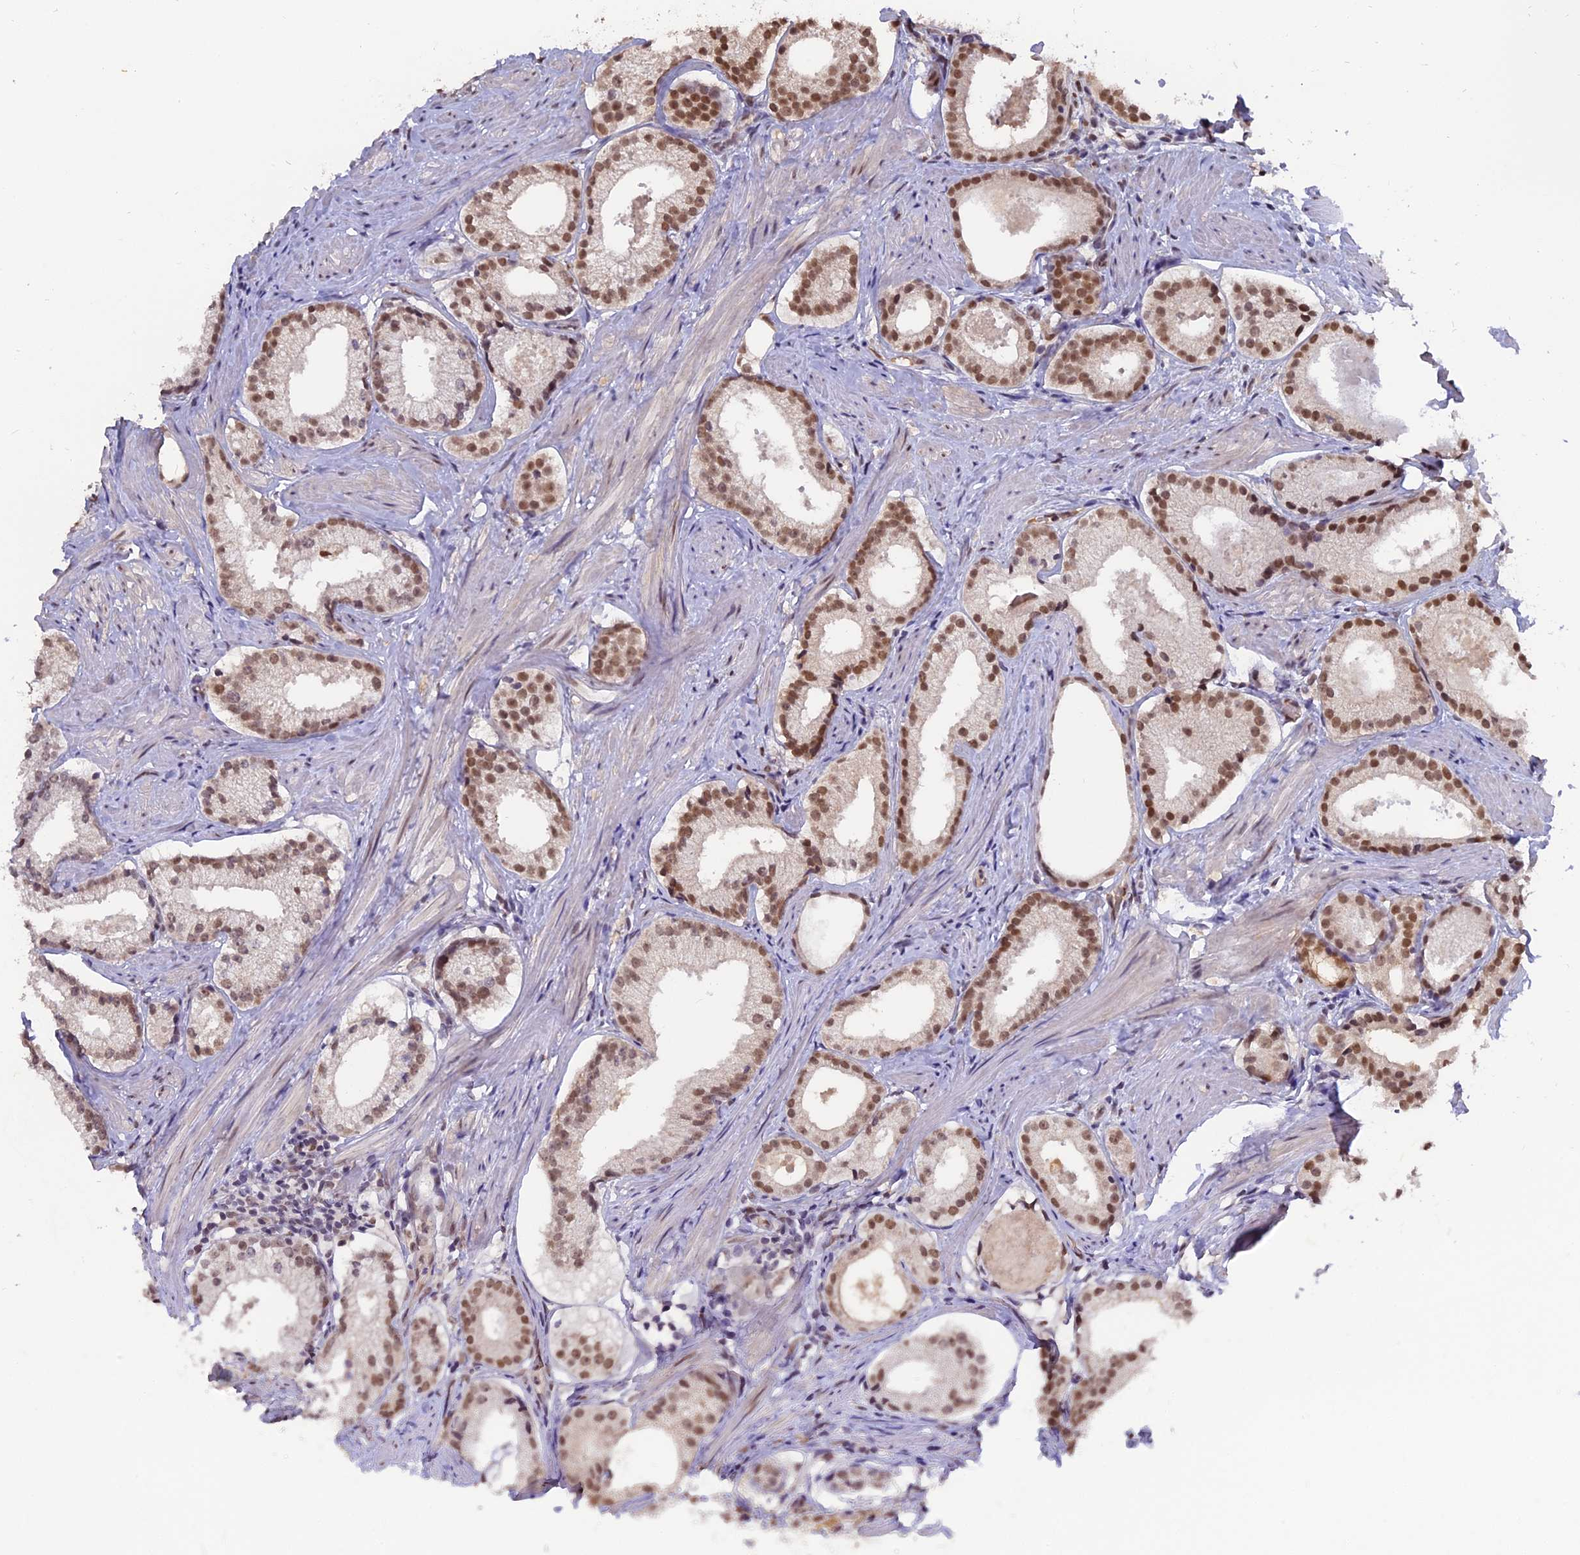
{"staining": {"intensity": "moderate", "quantity": "25%-75%", "location": "nuclear"}, "tissue": "prostate cancer", "cell_type": "Tumor cells", "image_type": "cancer", "snomed": [{"axis": "morphology", "description": "Adenocarcinoma, Low grade"}, {"axis": "topography", "description": "Prostate"}], "caption": "Immunohistochemical staining of human prostate cancer (adenocarcinoma (low-grade)) displays moderate nuclear protein positivity in approximately 25%-75% of tumor cells.", "gene": "NR1H3", "patient": {"sex": "male", "age": 57}}